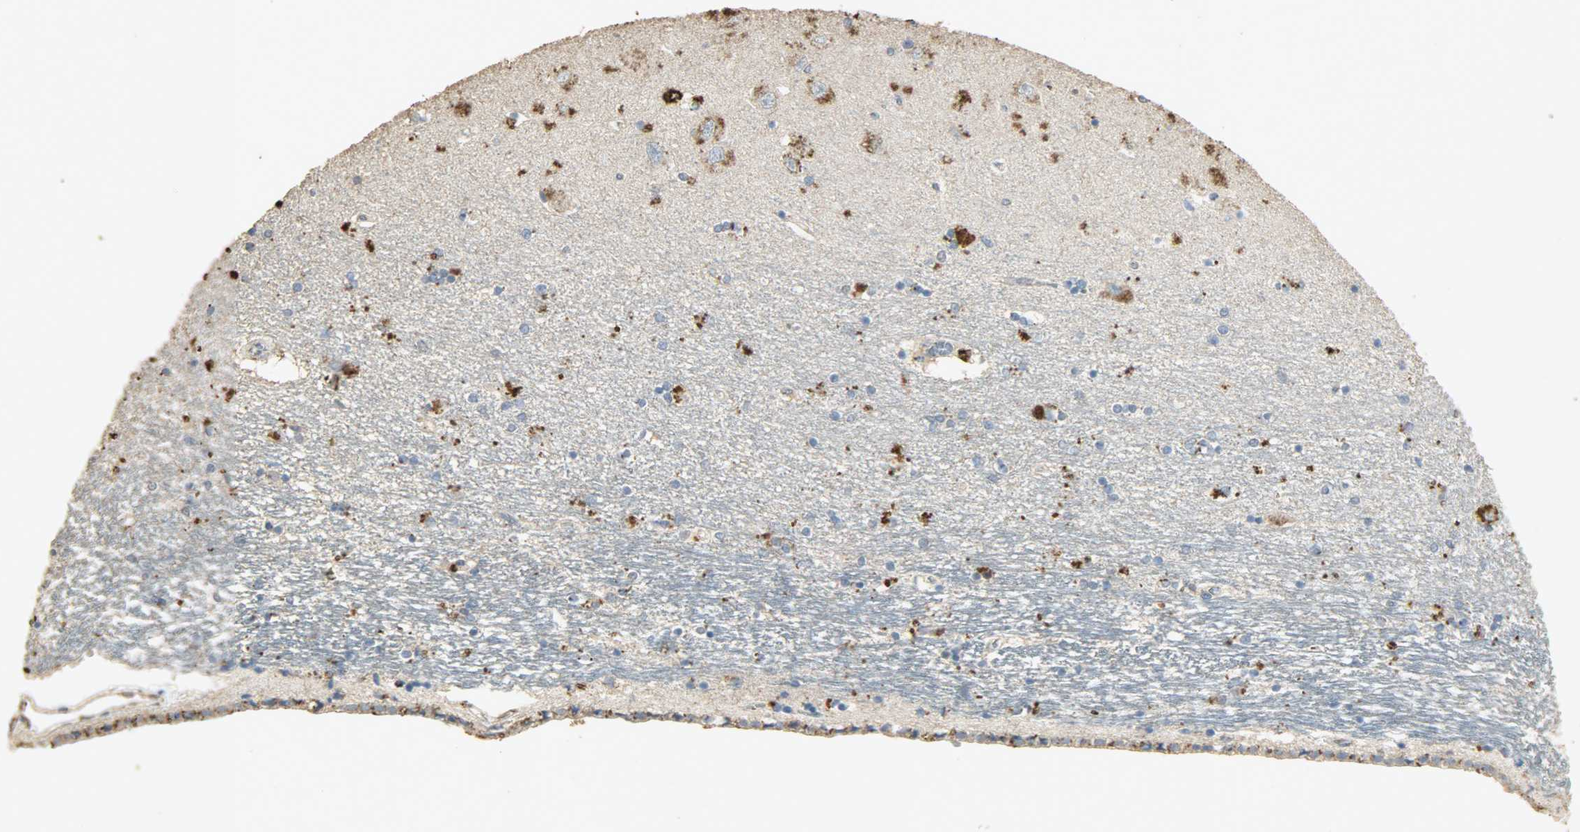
{"staining": {"intensity": "moderate", "quantity": "<25%", "location": "cytoplasmic/membranous"}, "tissue": "hippocampus", "cell_type": "Glial cells", "image_type": "normal", "snomed": [{"axis": "morphology", "description": "Normal tissue, NOS"}, {"axis": "topography", "description": "Hippocampus"}], "caption": "Immunohistochemistry (IHC) of unremarkable hippocampus demonstrates low levels of moderate cytoplasmic/membranous staining in about <25% of glial cells.", "gene": "ASB9", "patient": {"sex": "female", "age": 54}}